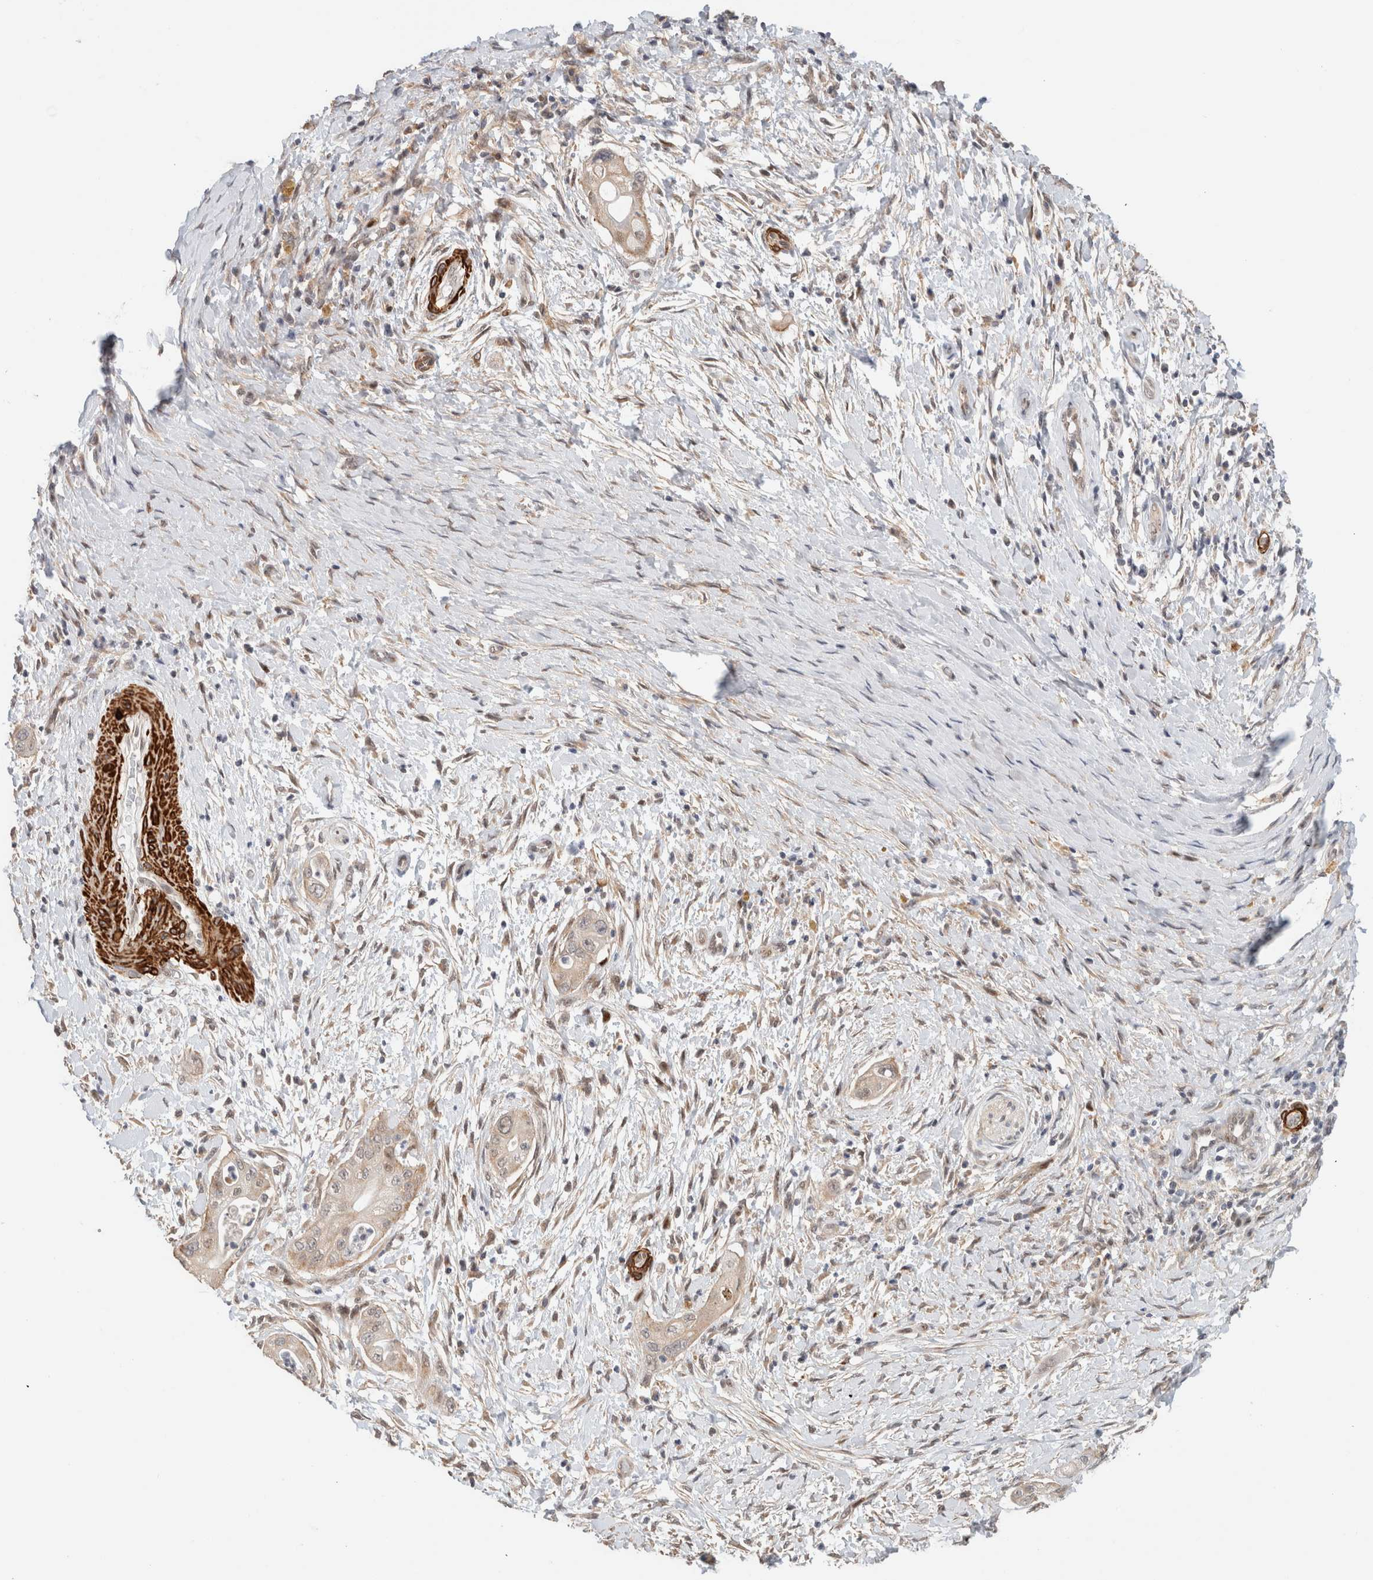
{"staining": {"intensity": "weak", "quantity": "<25%", "location": "cytoplasmic/membranous"}, "tissue": "pancreatic cancer", "cell_type": "Tumor cells", "image_type": "cancer", "snomed": [{"axis": "morphology", "description": "Adenocarcinoma, NOS"}, {"axis": "topography", "description": "Pancreas"}], "caption": "An IHC micrograph of pancreatic cancer (adenocarcinoma) is shown. There is no staining in tumor cells of pancreatic cancer (adenocarcinoma).", "gene": "ID3", "patient": {"sex": "male", "age": 58}}